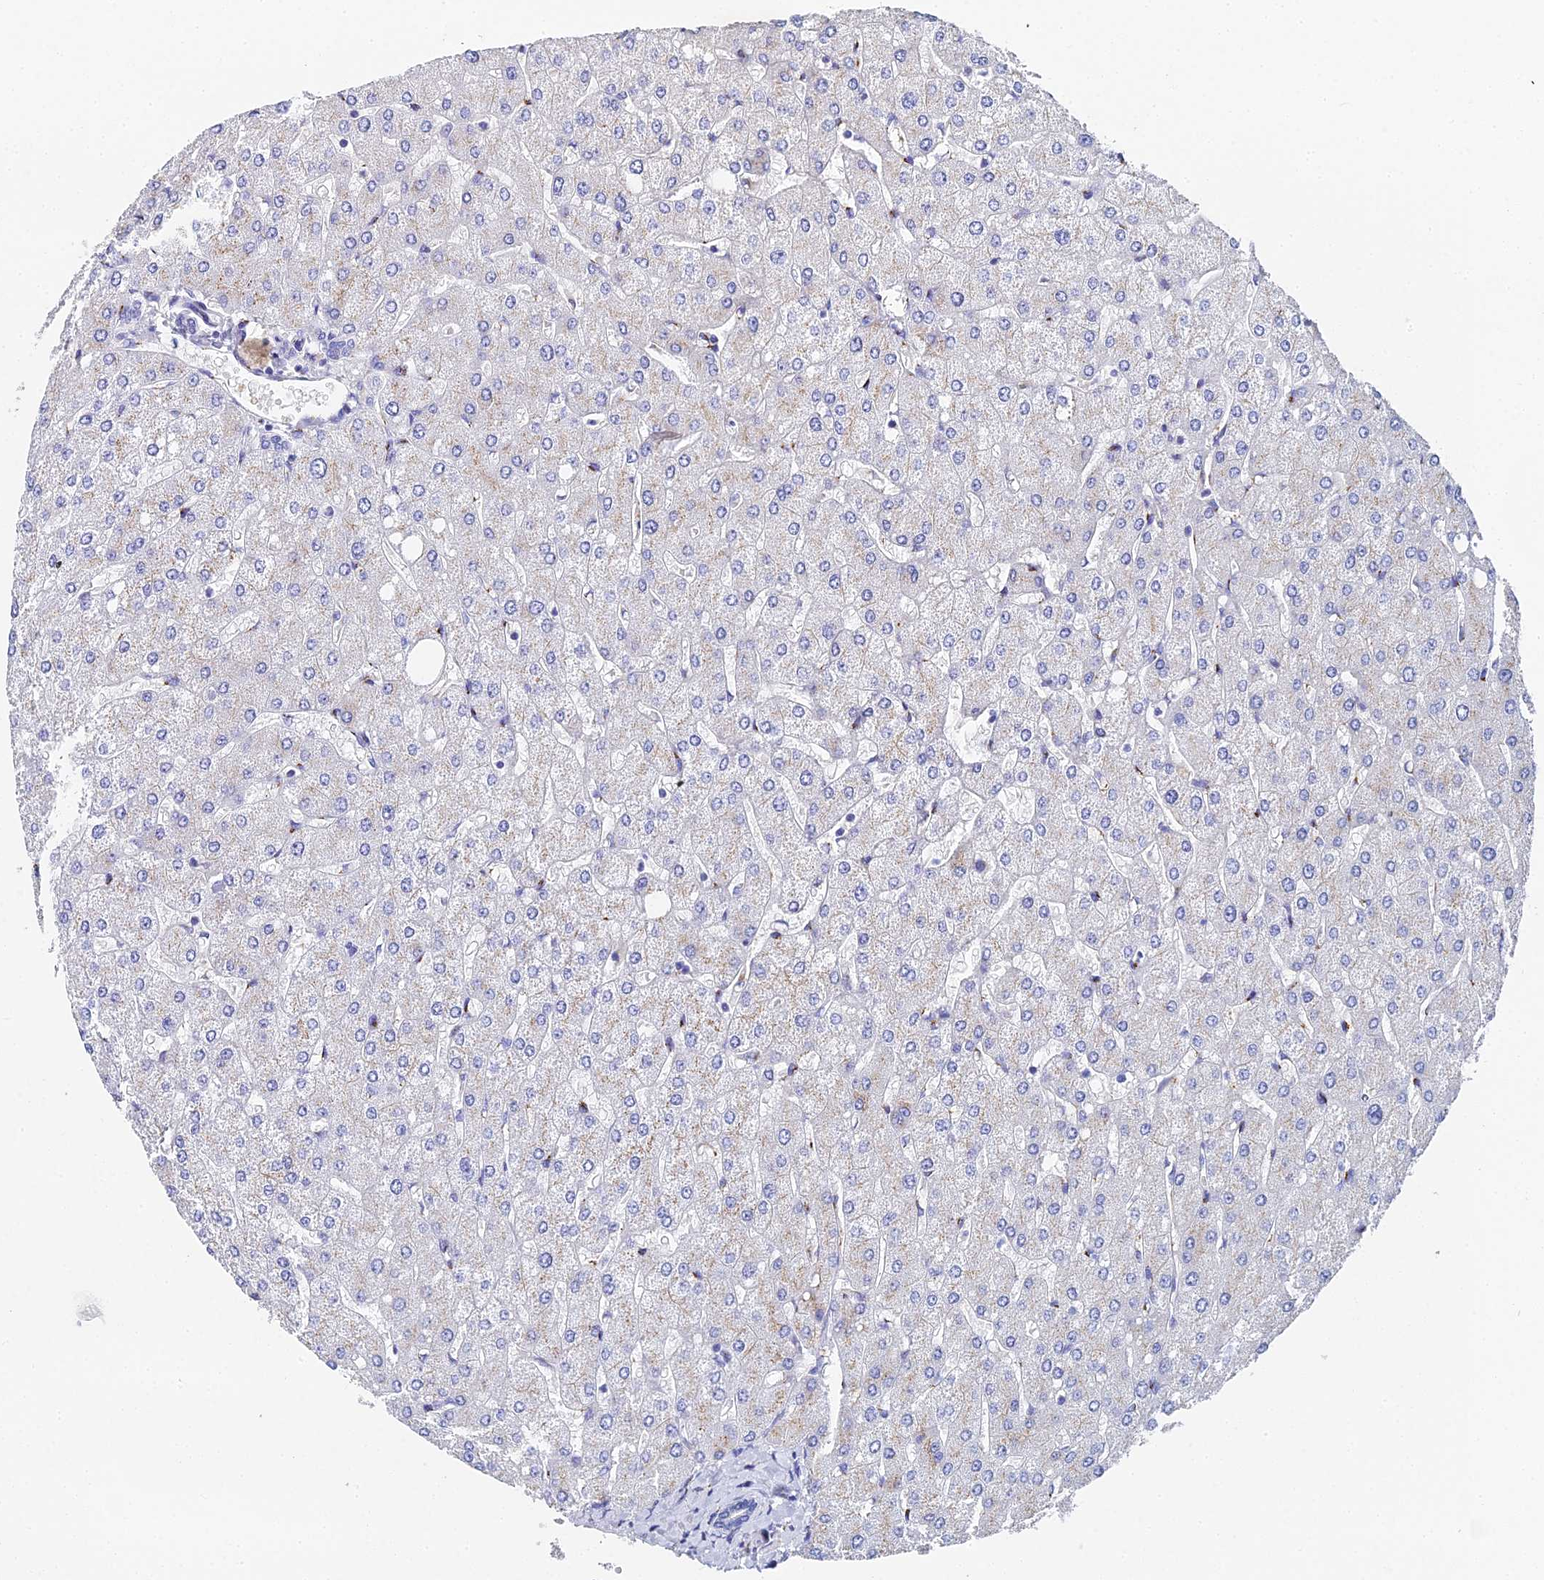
{"staining": {"intensity": "negative", "quantity": "none", "location": "none"}, "tissue": "liver", "cell_type": "Cholangiocytes", "image_type": "normal", "snomed": [{"axis": "morphology", "description": "Normal tissue, NOS"}, {"axis": "topography", "description": "Liver"}], "caption": "Cholangiocytes show no significant protein expression in normal liver.", "gene": "ENSG00000268674", "patient": {"sex": "male", "age": 55}}